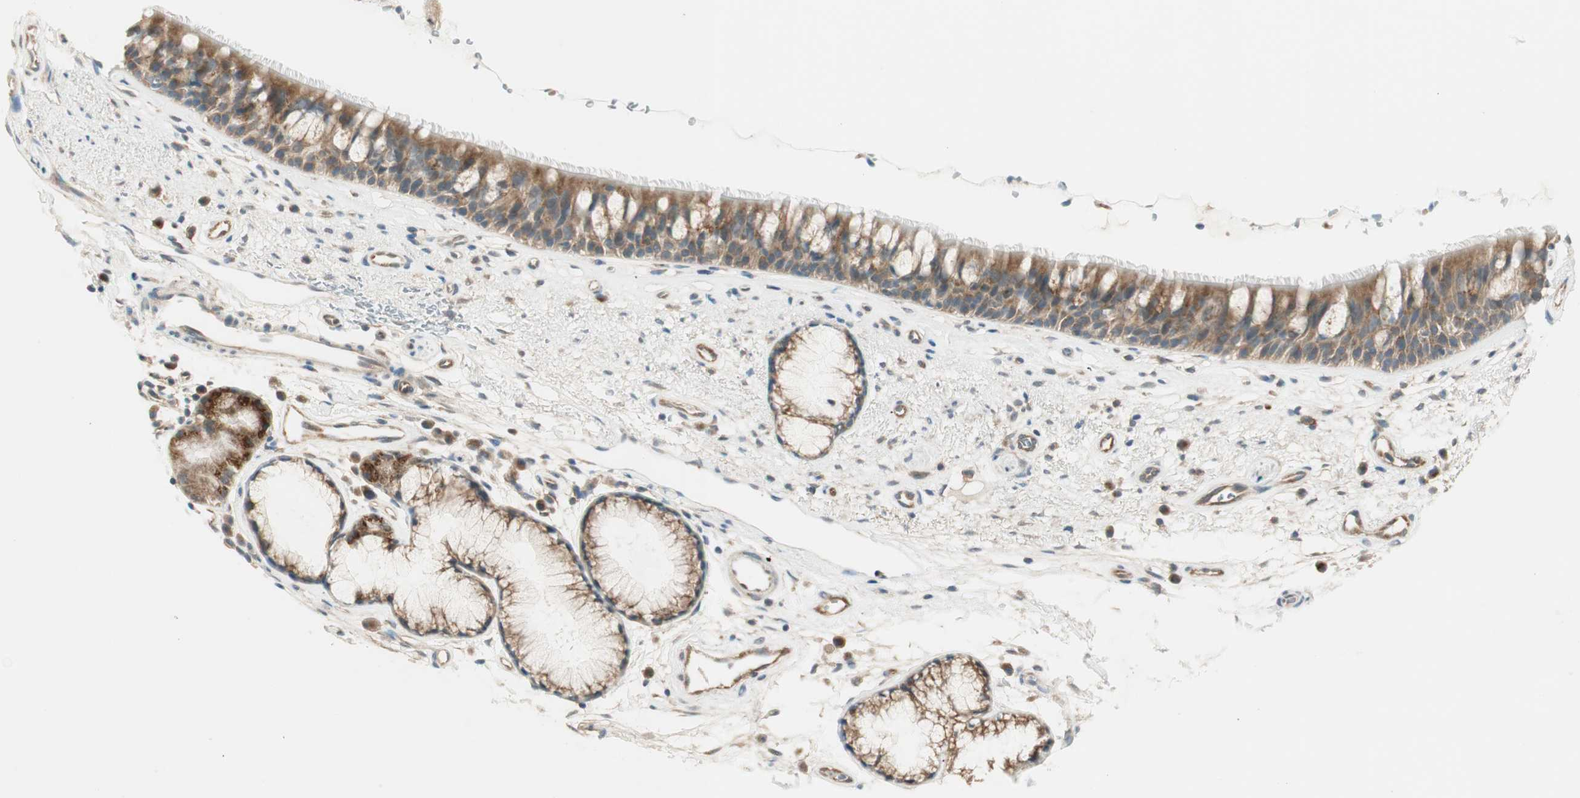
{"staining": {"intensity": "moderate", "quantity": ">75%", "location": "cytoplasmic/membranous"}, "tissue": "bronchus", "cell_type": "Respiratory epithelial cells", "image_type": "normal", "snomed": [{"axis": "morphology", "description": "Normal tissue, NOS"}, {"axis": "topography", "description": "Bronchus"}], "caption": "Immunohistochemical staining of unremarkable bronchus demonstrates >75% levels of moderate cytoplasmic/membranous protein staining in approximately >75% of respiratory epithelial cells.", "gene": "PSMD8", "patient": {"sex": "female", "age": 54}}